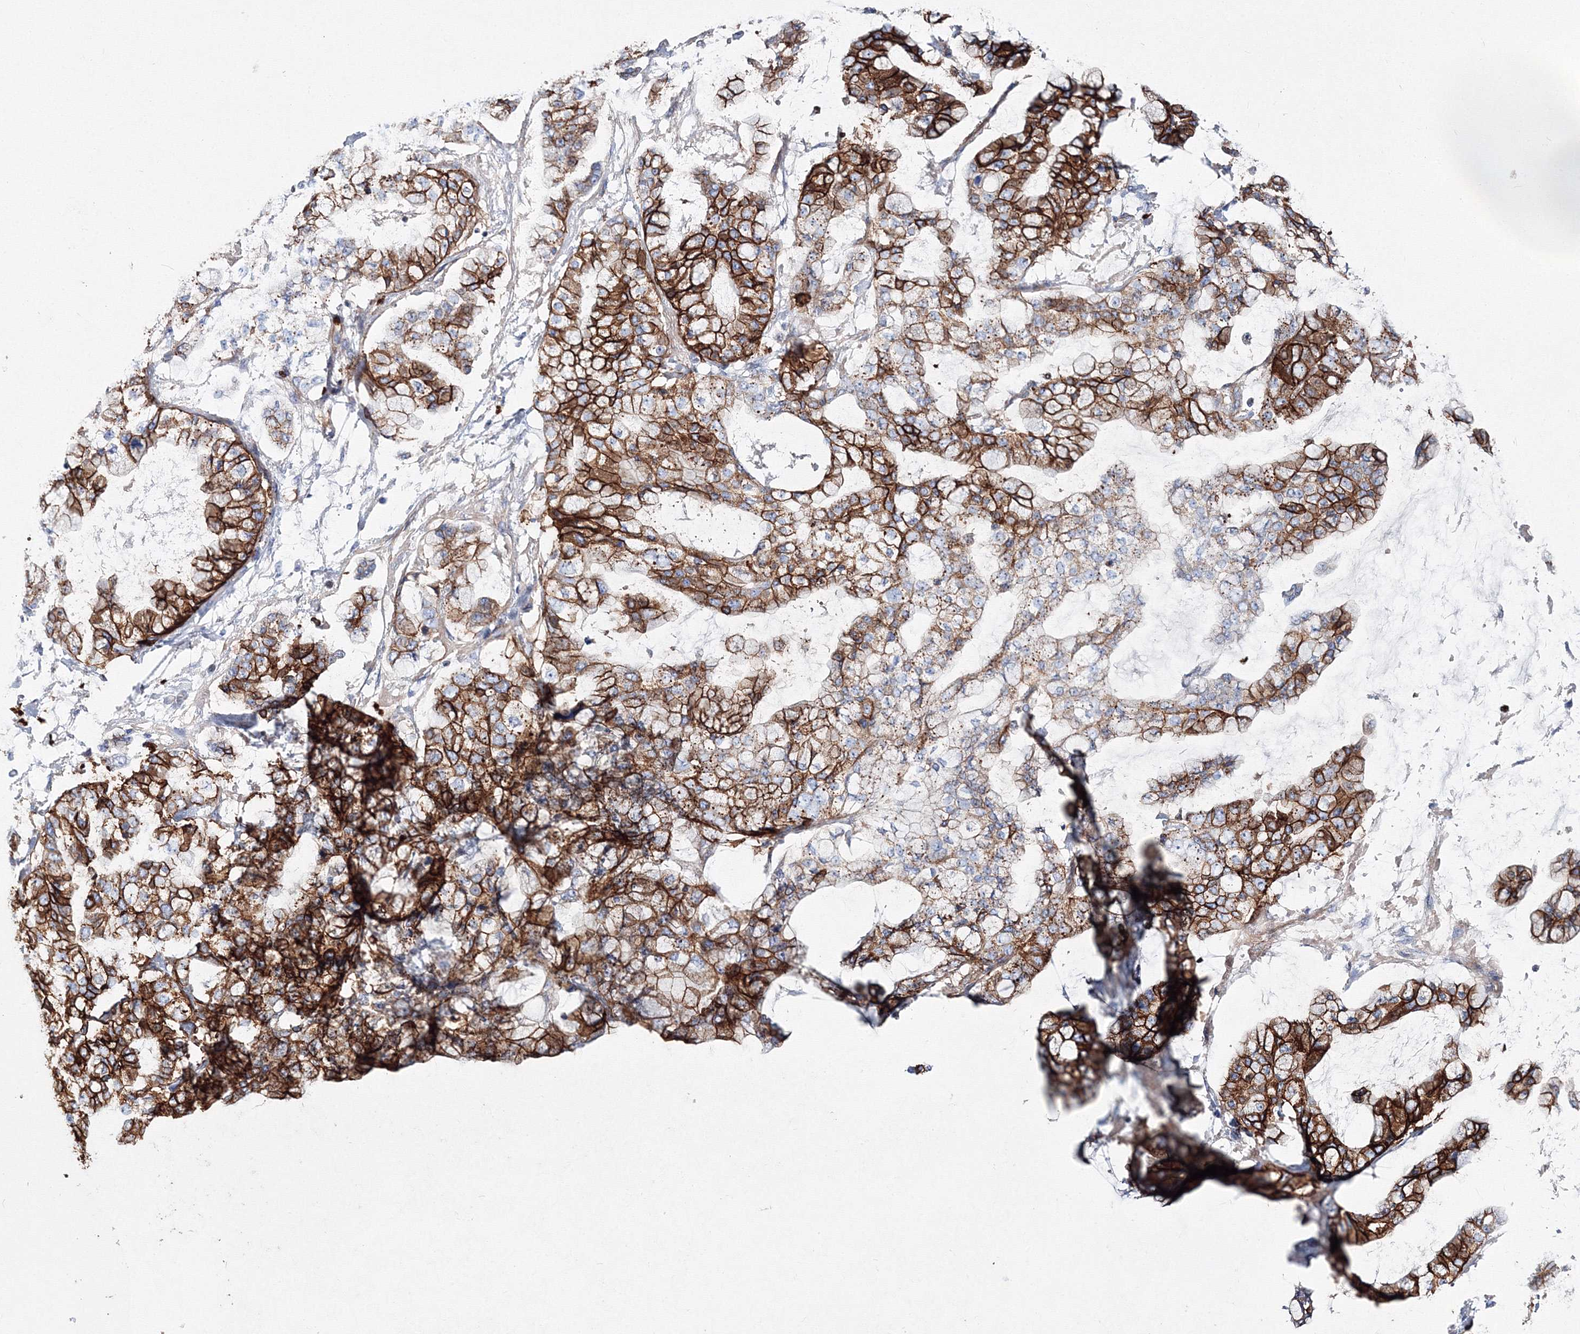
{"staining": {"intensity": "strong", "quantity": ">75%", "location": "cytoplasmic/membranous"}, "tissue": "stomach cancer", "cell_type": "Tumor cells", "image_type": "cancer", "snomed": [{"axis": "morphology", "description": "Normal tissue, NOS"}, {"axis": "morphology", "description": "Adenocarcinoma, NOS"}, {"axis": "topography", "description": "Stomach, upper"}, {"axis": "topography", "description": "Stomach"}], "caption": "Human stomach cancer (adenocarcinoma) stained with a protein marker shows strong staining in tumor cells.", "gene": "C11orf52", "patient": {"sex": "male", "age": 76}}